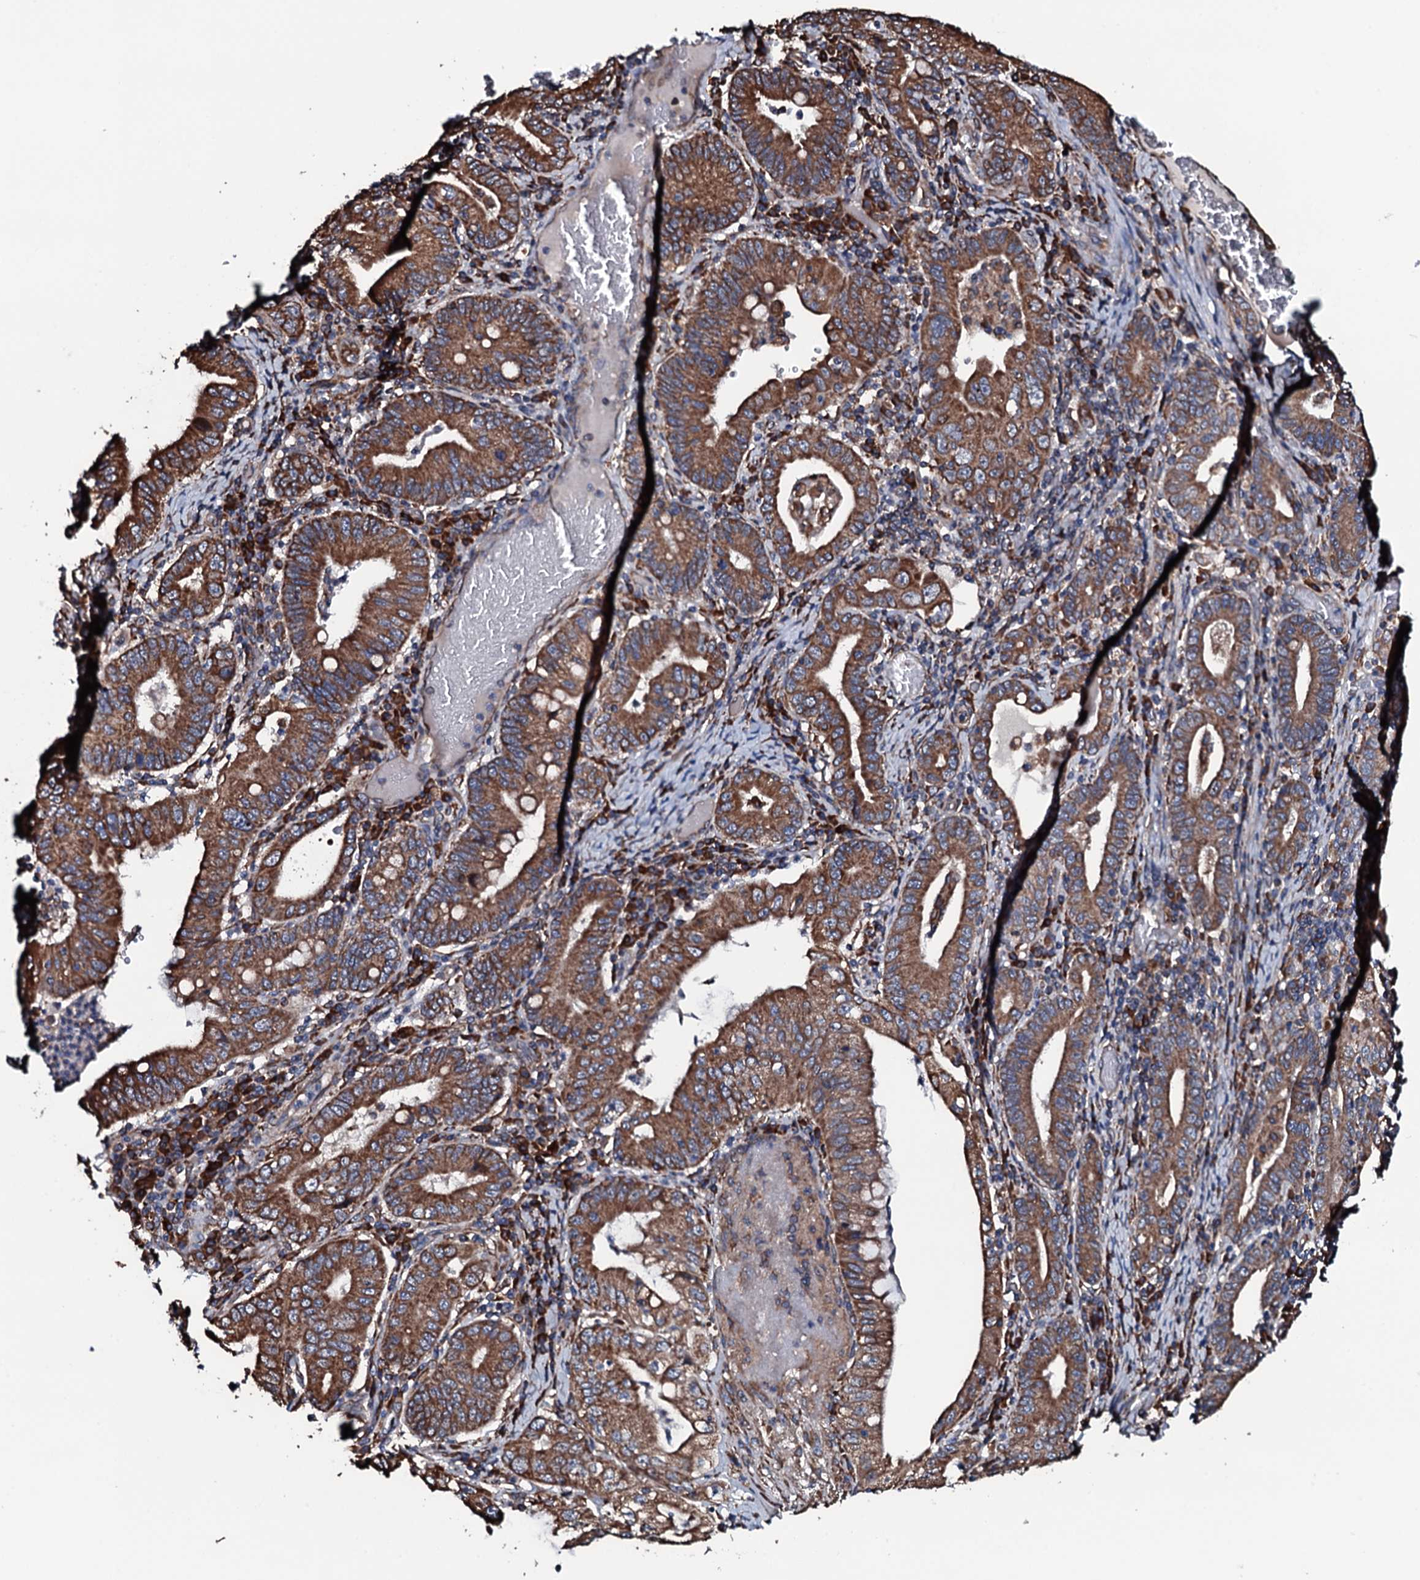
{"staining": {"intensity": "strong", "quantity": ">75%", "location": "cytoplasmic/membranous"}, "tissue": "stomach cancer", "cell_type": "Tumor cells", "image_type": "cancer", "snomed": [{"axis": "morphology", "description": "Normal tissue, NOS"}, {"axis": "morphology", "description": "Adenocarcinoma, NOS"}, {"axis": "topography", "description": "Esophagus"}, {"axis": "topography", "description": "Stomach, upper"}, {"axis": "topography", "description": "Peripheral nerve tissue"}], "caption": "A brown stain highlights strong cytoplasmic/membranous staining of a protein in human stomach adenocarcinoma tumor cells.", "gene": "RAB12", "patient": {"sex": "male", "age": 62}}